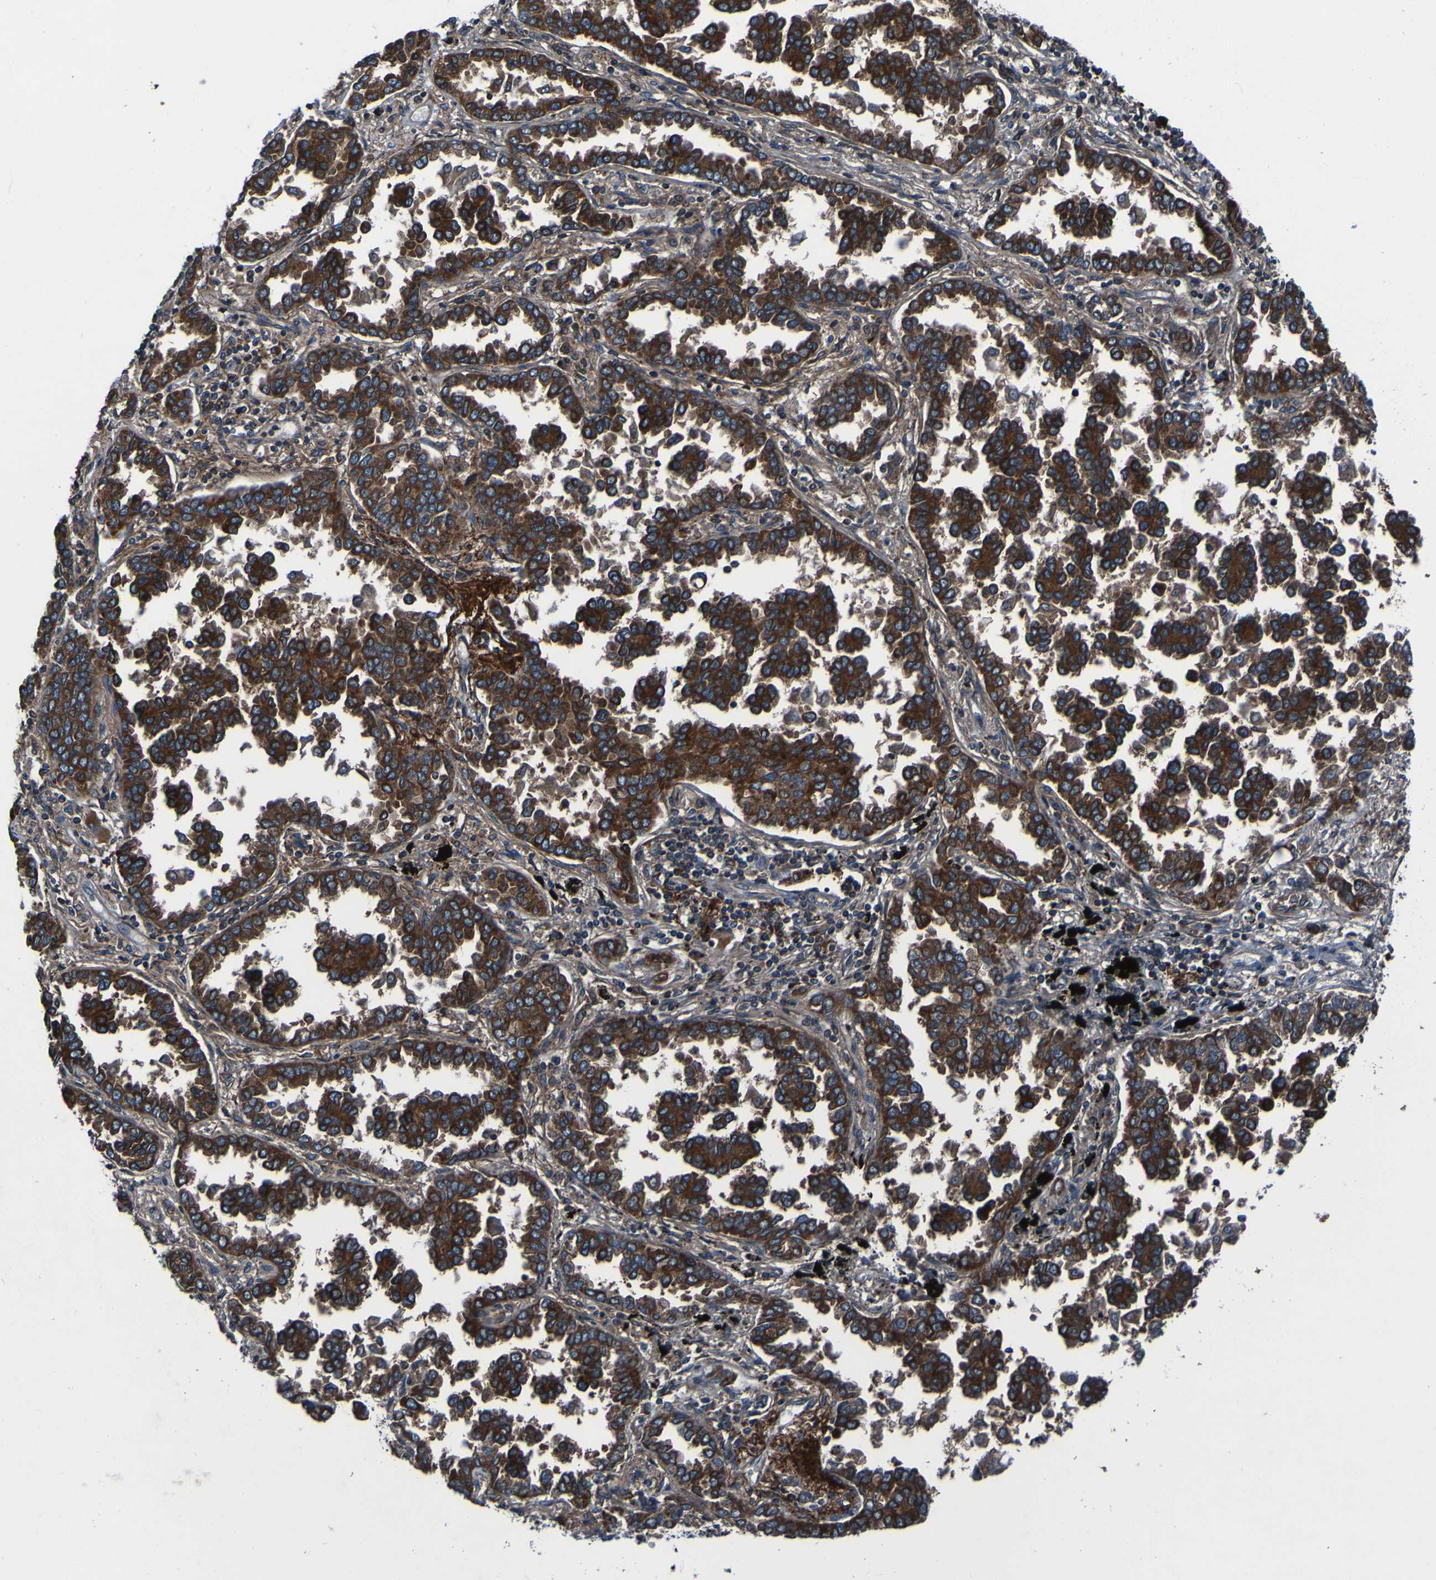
{"staining": {"intensity": "strong", "quantity": ">75%", "location": "cytoplasmic/membranous"}, "tissue": "lung cancer", "cell_type": "Tumor cells", "image_type": "cancer", "snomed": [{"axis": "morphology", "description": "Normal tissue, NOS"}, {"axis": "morphology", "description": "Adenocarcinoma, NOS"}, {"axis": "topography", "description": "Lung"}], "caption": "A micrograph of human adenocarcinoma (lung) stained for a protein shows strong cytoplasmic/membranous brown staining in tumor cells. (Stains: DAB (3,3'-diaminobenzidine) in brown, nuclei in blue, Microscopy: brightfield microscopy at high magnification).", "gene": "RAB5B", "patient": {"sex": "male", "age": 59}}